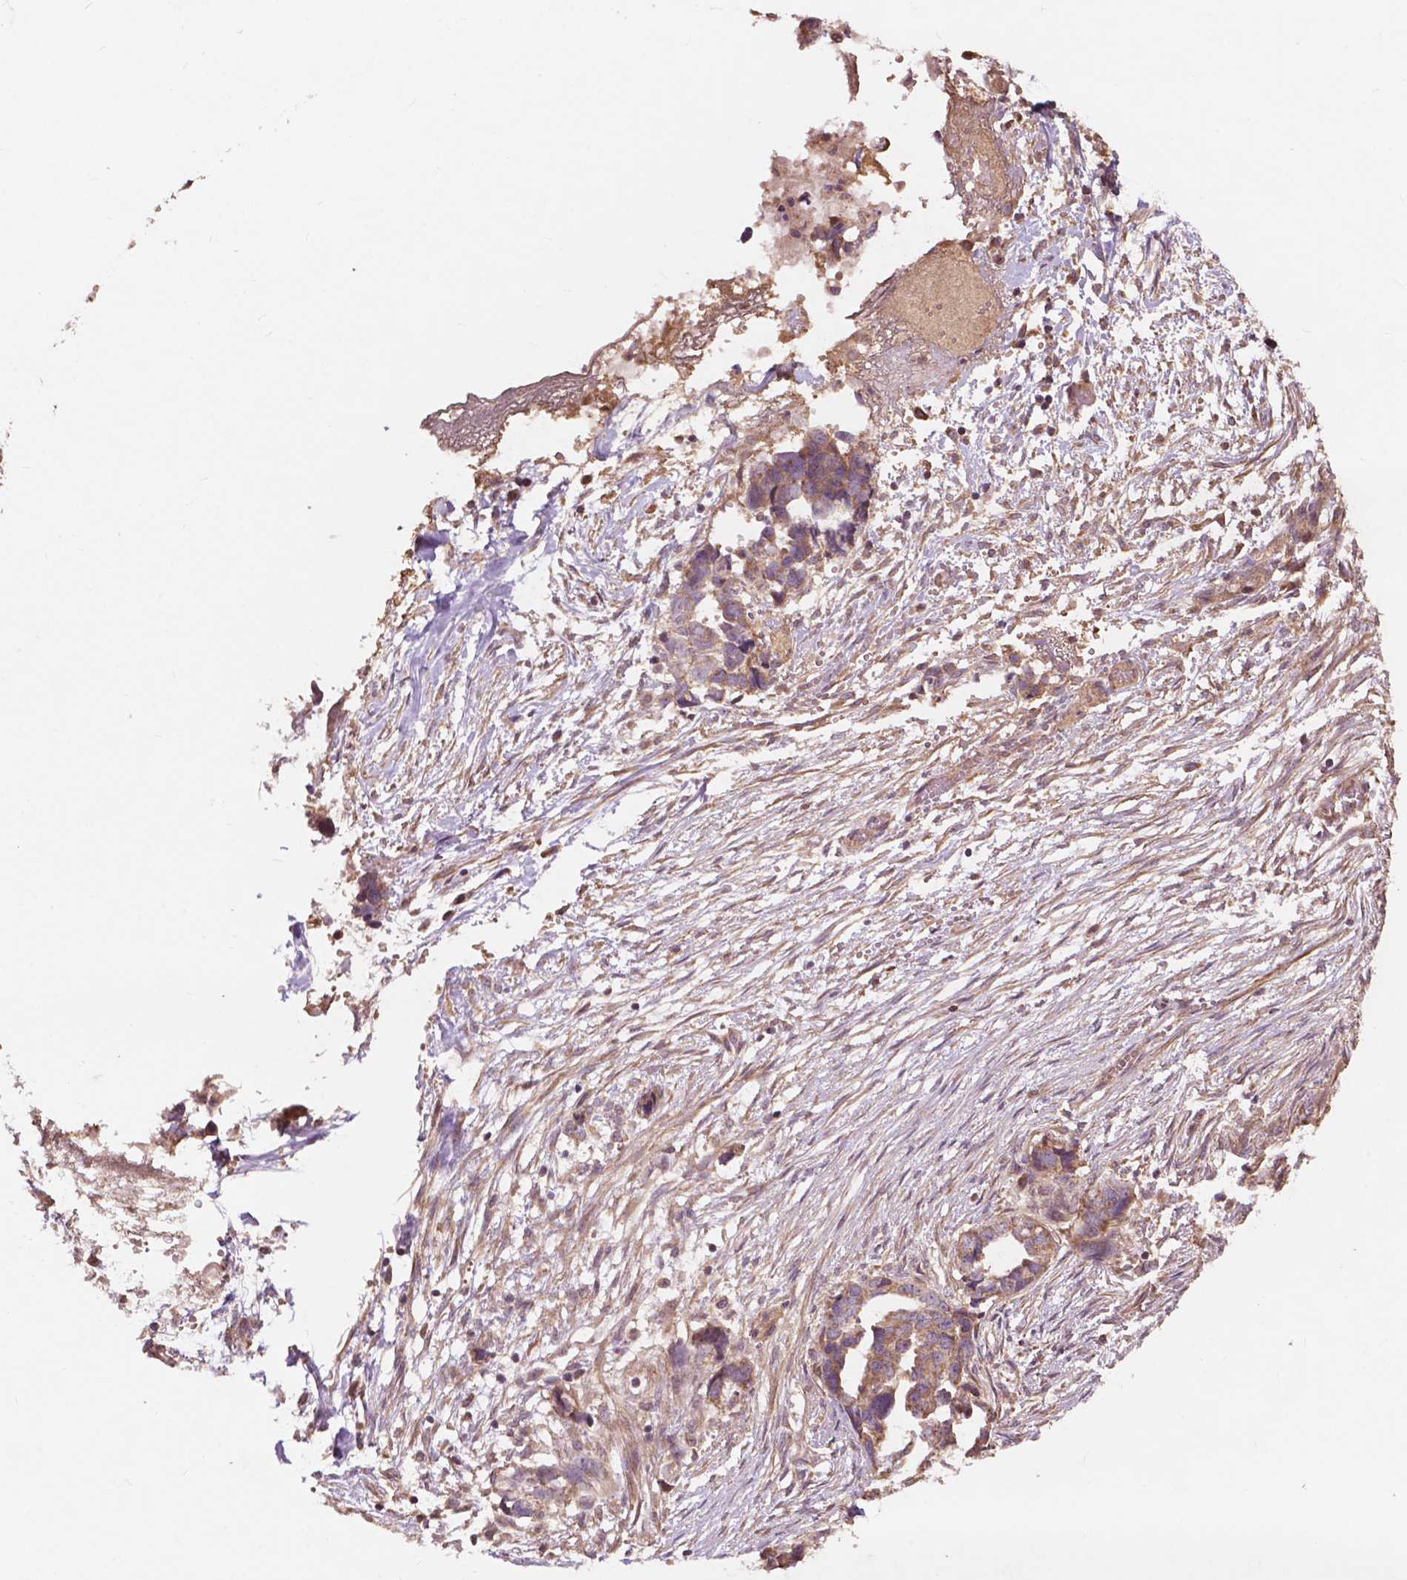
{"staining": {"intensity": "weak", "quantity": ">75%", "location": "cytoplasmic/membranous"}, "tissue": "ovarian cancer", "cell_type": "Tumor cells", "image_type": "cancer", "snomed": [{"axis": "morphology", "description": "Cystadenocarcinoma, serous, NOS"}, {"axis": "topography", "description": "Ovary"}], "caption": "High-power microscopy captured an immunohistochemistry (IHC) image of ovarian cancer, revealing weak cytoplasmic/membranous expression in about >75% of tumor cells. (DAB (3,3'-diaminobenzidine) = brown stain, brightfield microscopy at high magnification).", "gene": "CDC42BPA", "patient": {"sex": "female", "age": 69}}